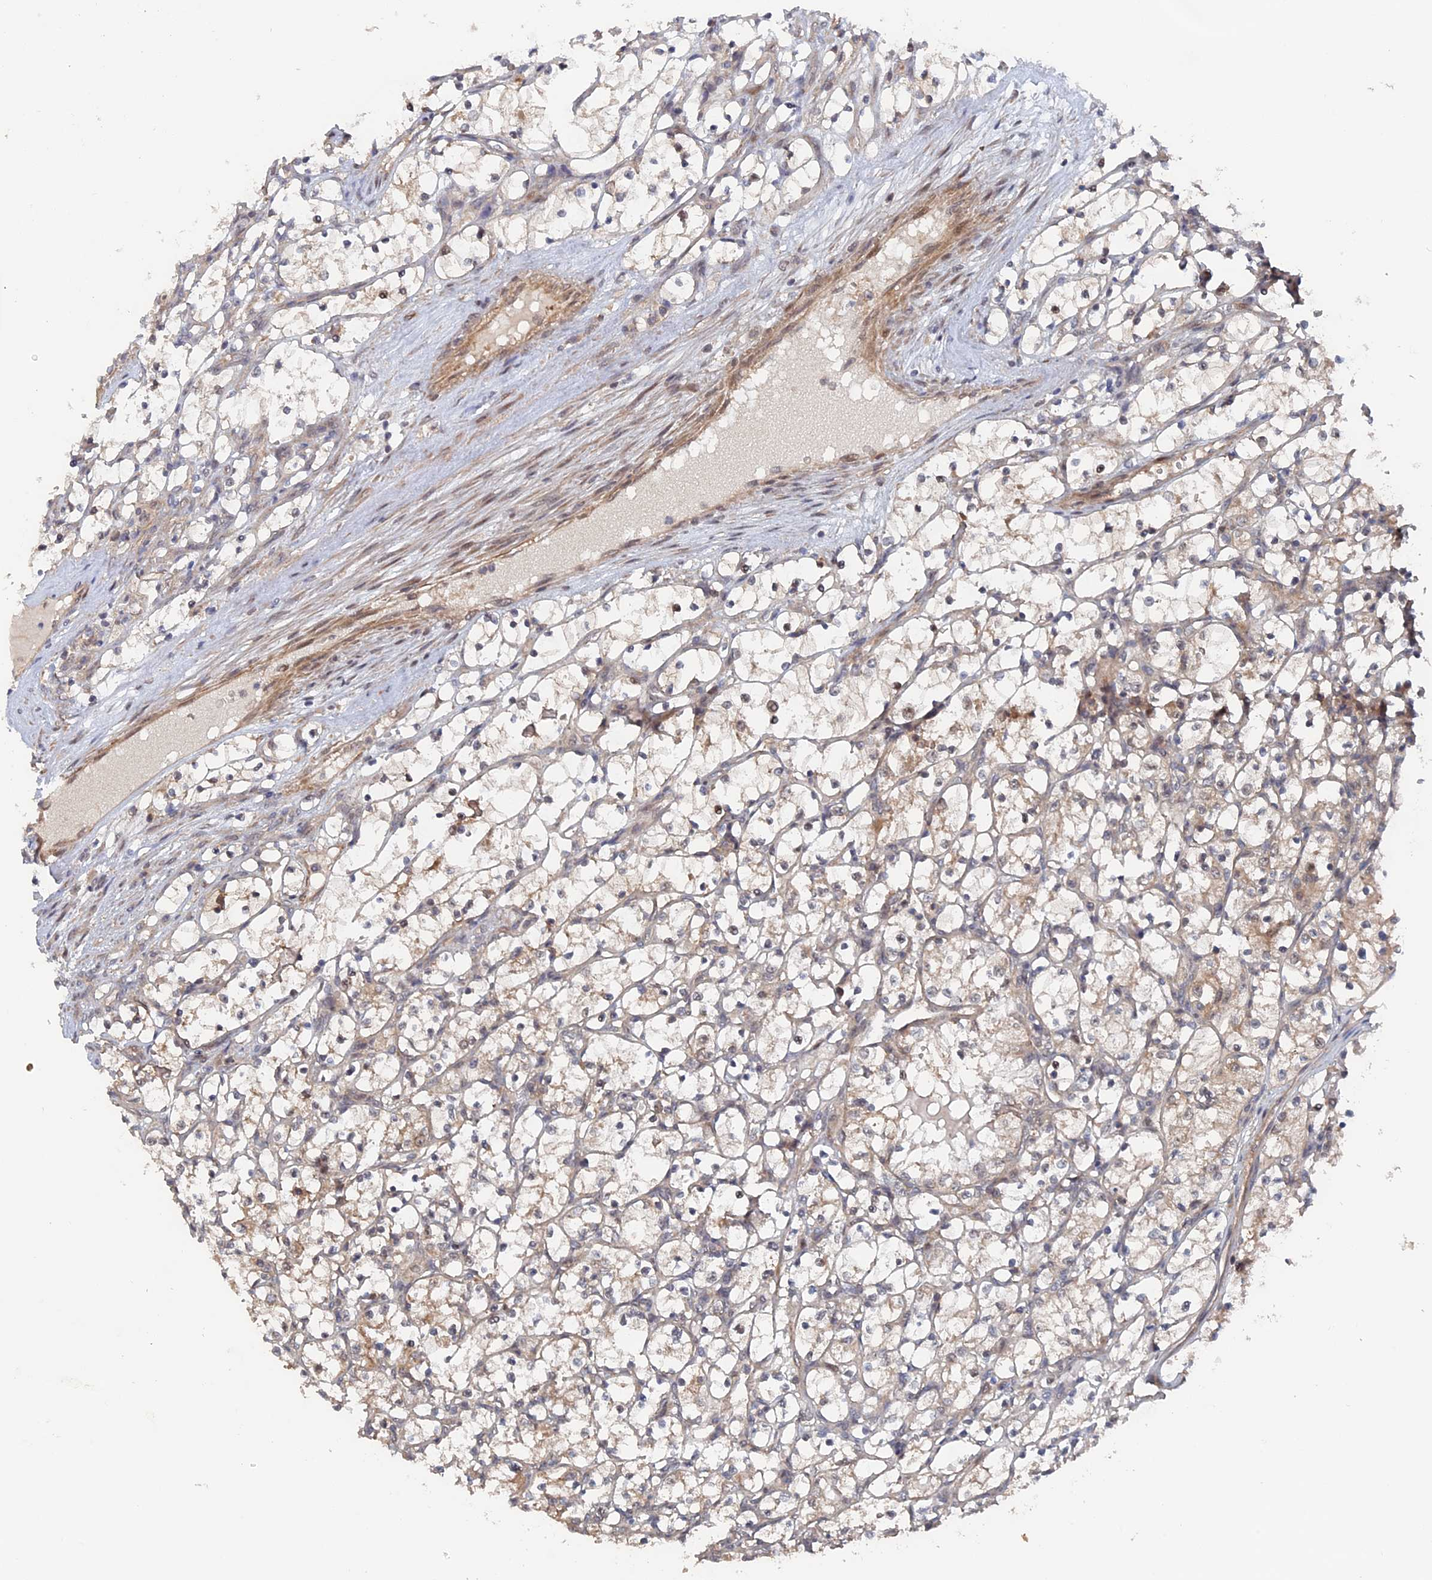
{"staining": {"intensity": "weak", "quantity": "25%-75%", "location": "cytoplasmic/membranous"}, "tissue": "renal cancer", "cell_type": "Tumor cells", "image_type": "cancer", "snomed": [{"axis": "morphology", "description": "Adenocarcinoma, NOS"}, {"axis": "topography", "description": "Kidney"}], "caption": "A photomicrograph of renal cancer (adenocarcinoma) stained for a protein displays weak cytoplasmic/membranous brown staining in tumor cells.", "gene": "ELOVL6", "patient": {"sex": "female", "age": 69}}